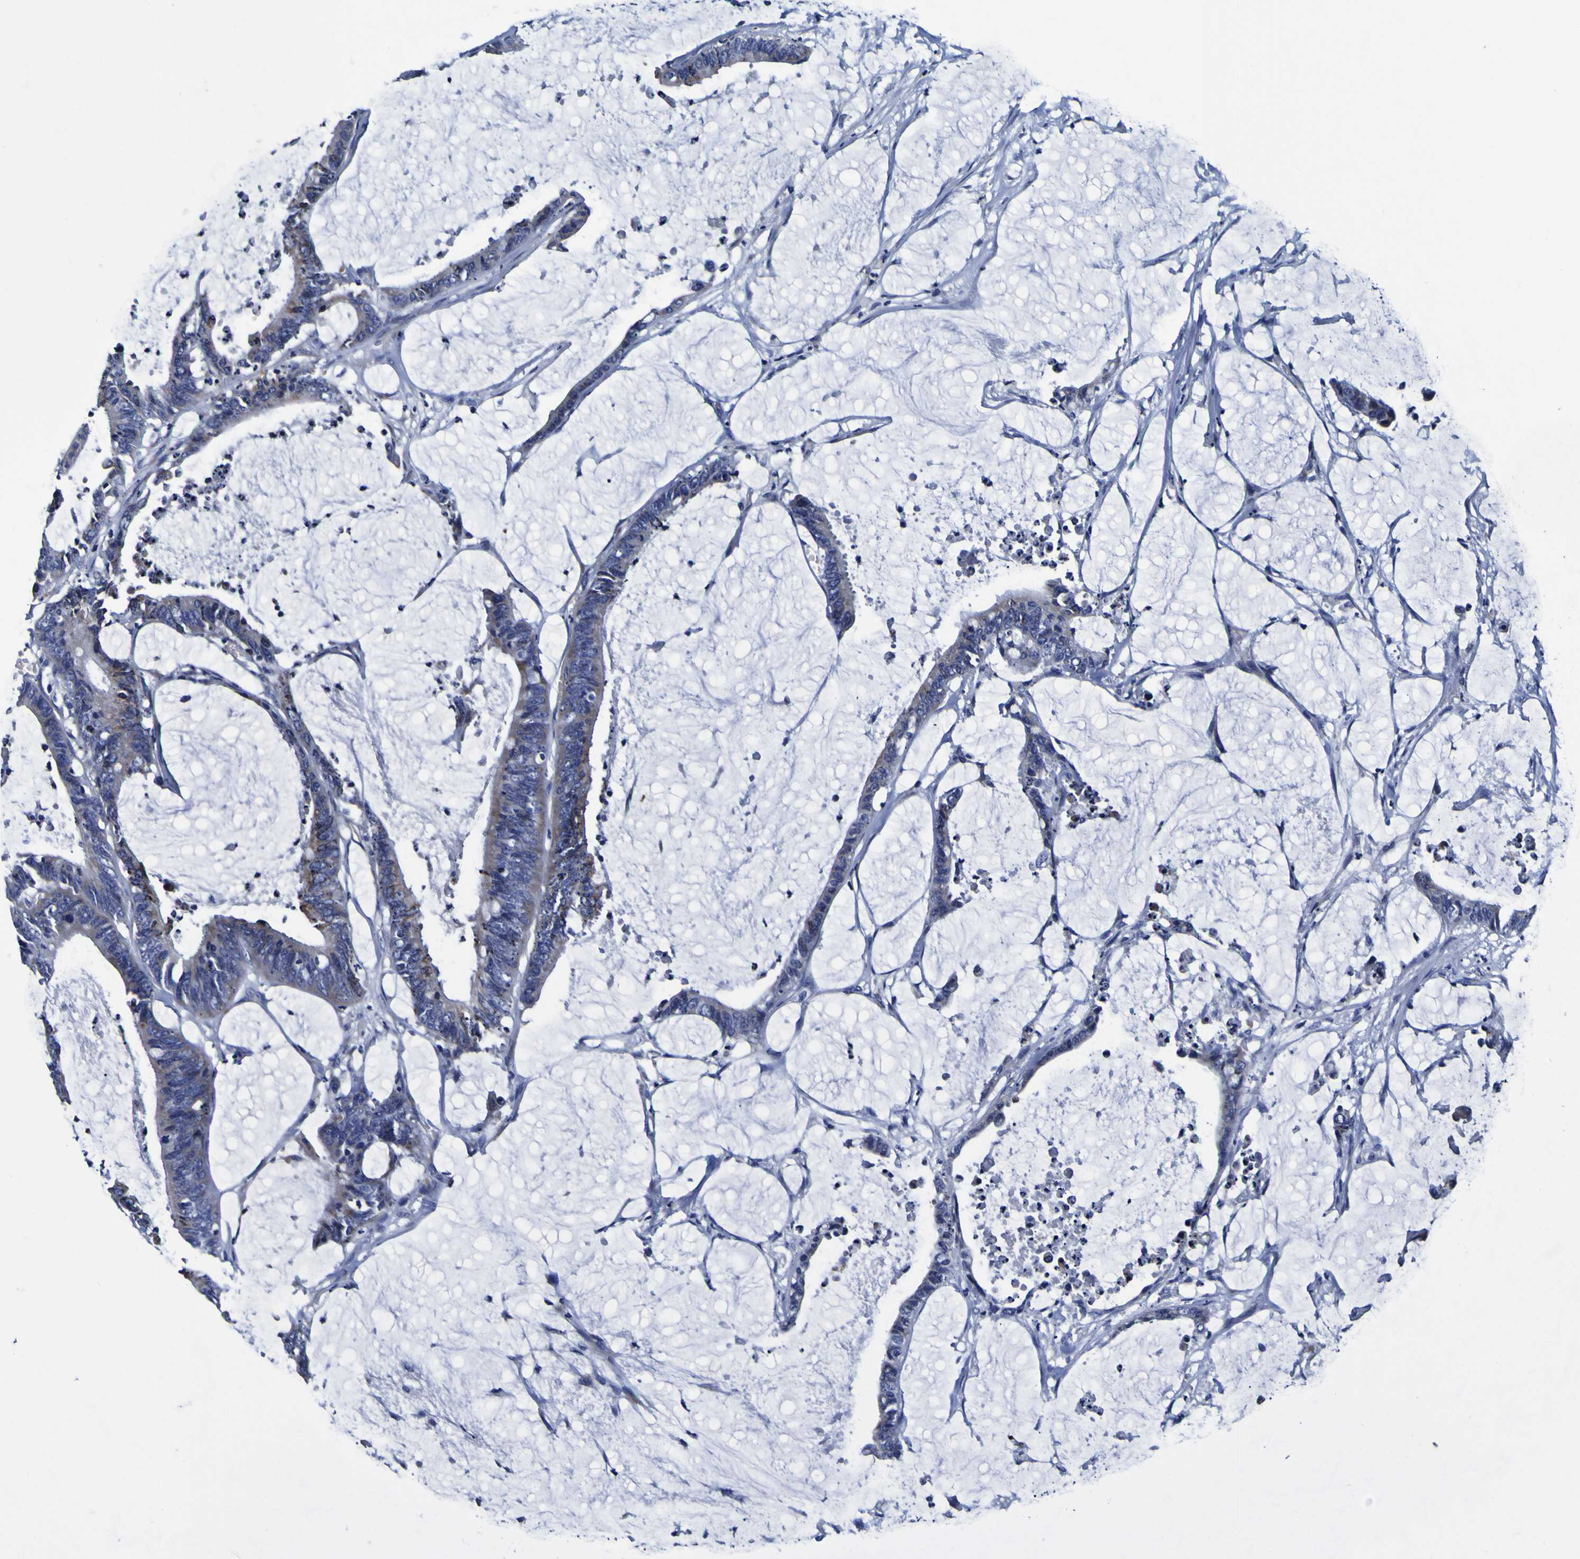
{"staining": {"intensity": "weak", "quantity": "25%-75%", "location": "cytoplasmic/membranous"}, "tissue": "colorectal cancer", "cell_type": "Tumor cells", "image_type": "cancer", "snomed": [{"axis": "morphology", "description": "Adenocarcinoma, NOS"}, {"axis": "topography", "description": "Rectum"}], "caption": "Immunohistochemical staining of colorectal adenocarcinoma demonstrates weak cytoplasmic/membranous protein expression in about 25%-75% of tumor cells.", "gene": "PDLIM4", "patient": {"sex": "female", "age": 66}}